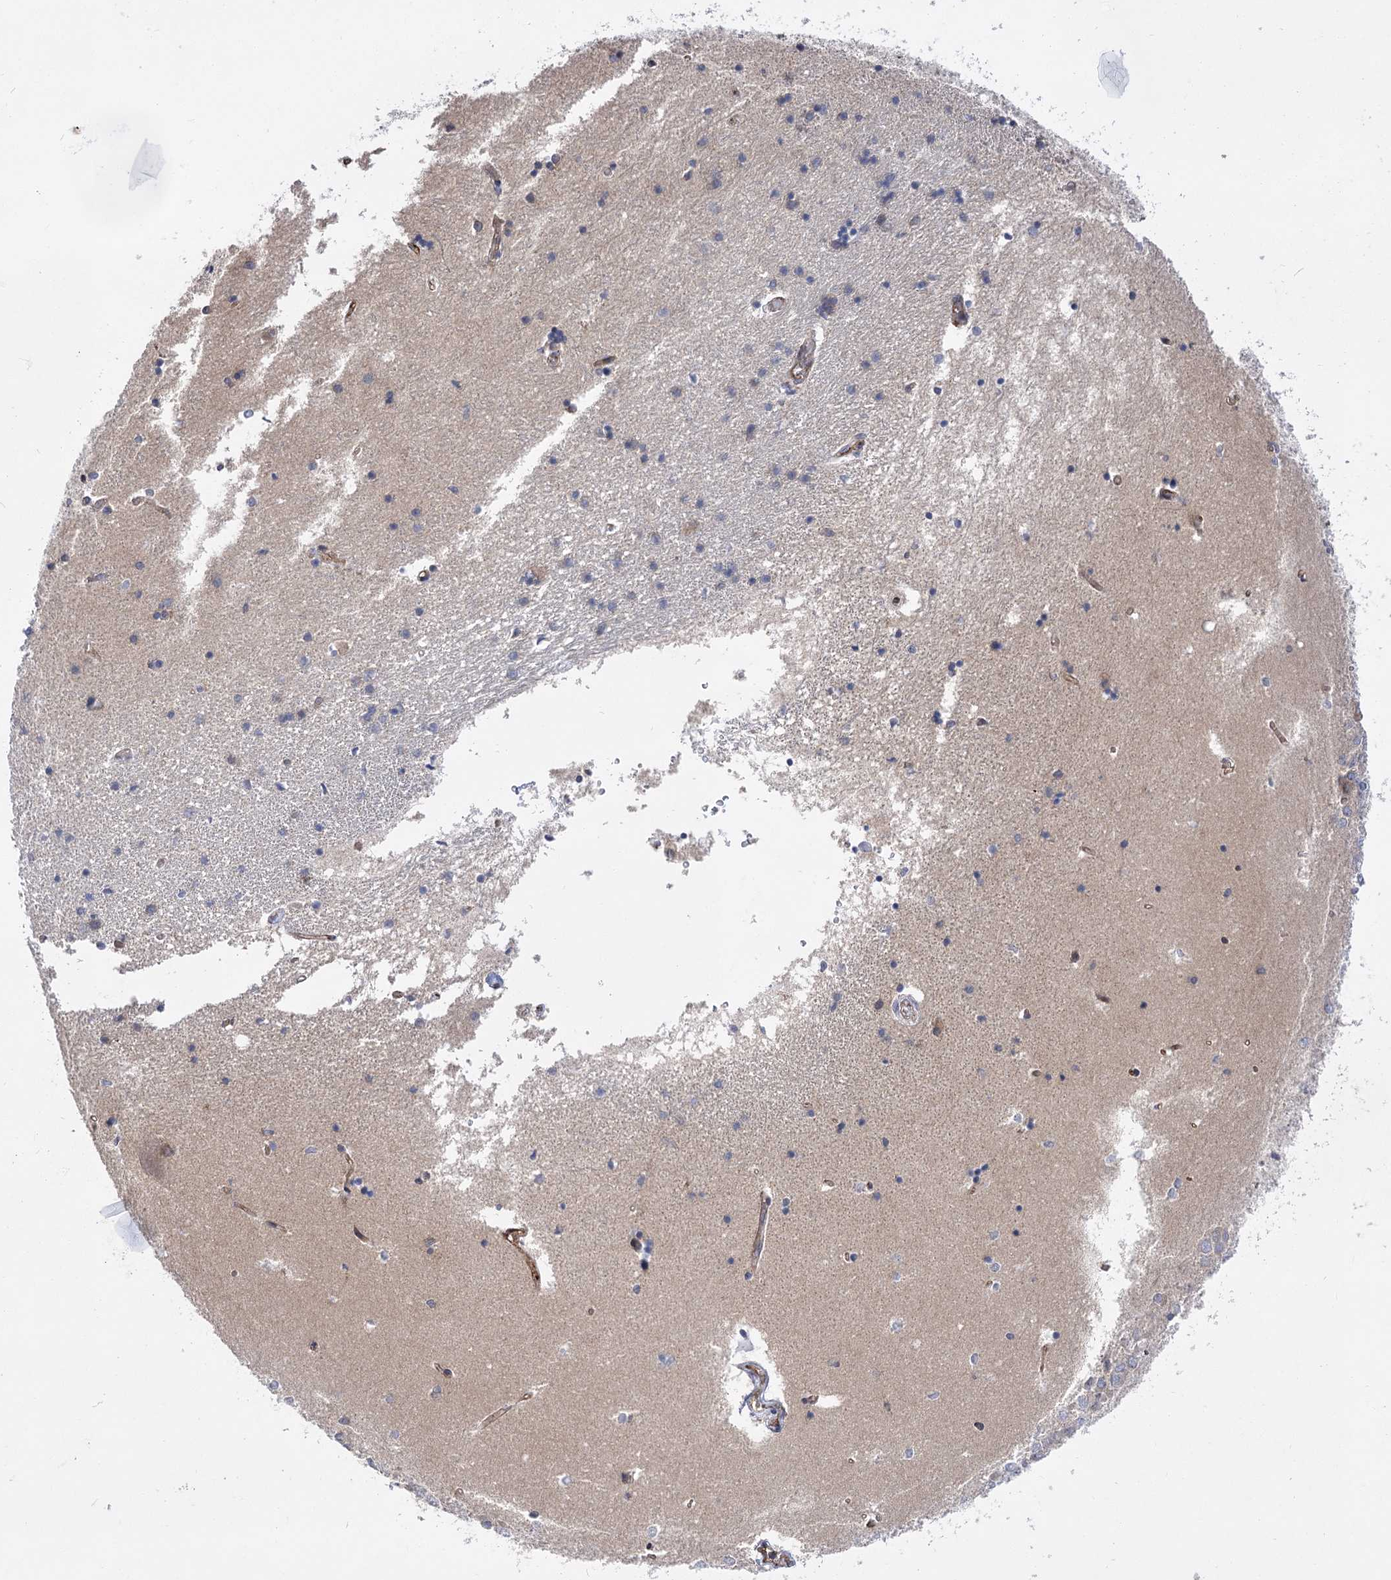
{"staining": {"intensity": "negative", "quantity": "none", "location": "none"}, "tissue": "hippocampus", "cell_type": "Glial cells", "image_type": "normal", "snomed": [{"axis": "morphology", "description": "Normal tissue, NOS"}, {"axis": "topography", "description": "Hippocampus"}], "caption": "A micrograph of hippocampus stained for a protein exhibits no brown staining in glial cells. Nuclei are stained in blue.", "gene": "ARHGAP31", "patient": {"sex": "male", "age": 45}}